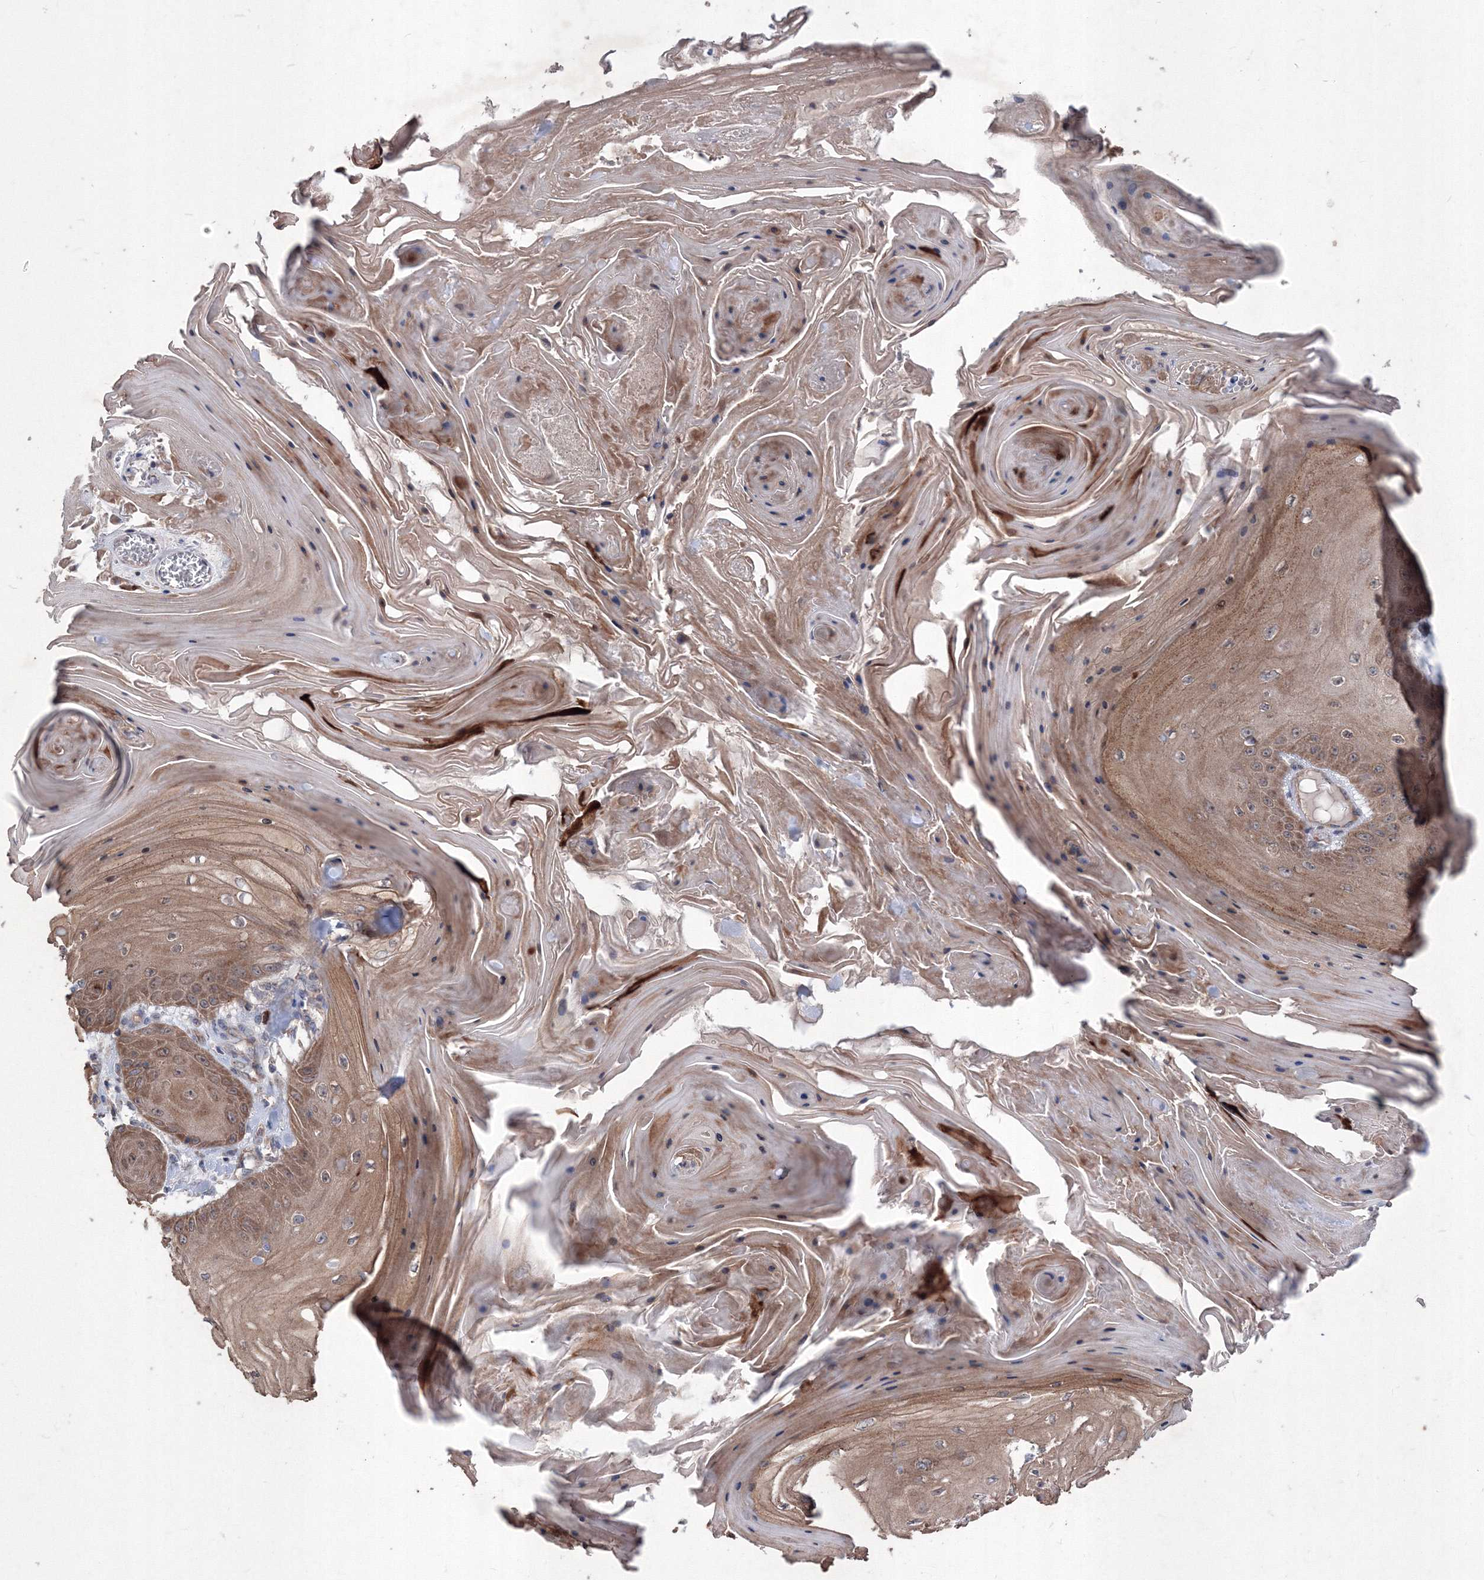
{"staining": {"intensity": "moderate", "quantity": ">75%", "location": "cytoplasmic/membranous"}, "tissue": "skin cancer", "cell_type": "Tumor cells", "image_type": "cancer", "snomed": [{"axis": "morphology", "description": "Squamous cell carcinoma, NOS"}, {"axis": "topography", "description": "Skin"}], "caption": "Skin cancer tissue demonstrates moderate cytoplasmic/membranous staining in approximately >75% of tumor cells", "gene": "MTRF1L", "patient": {"sex": "male", "age": 74}}